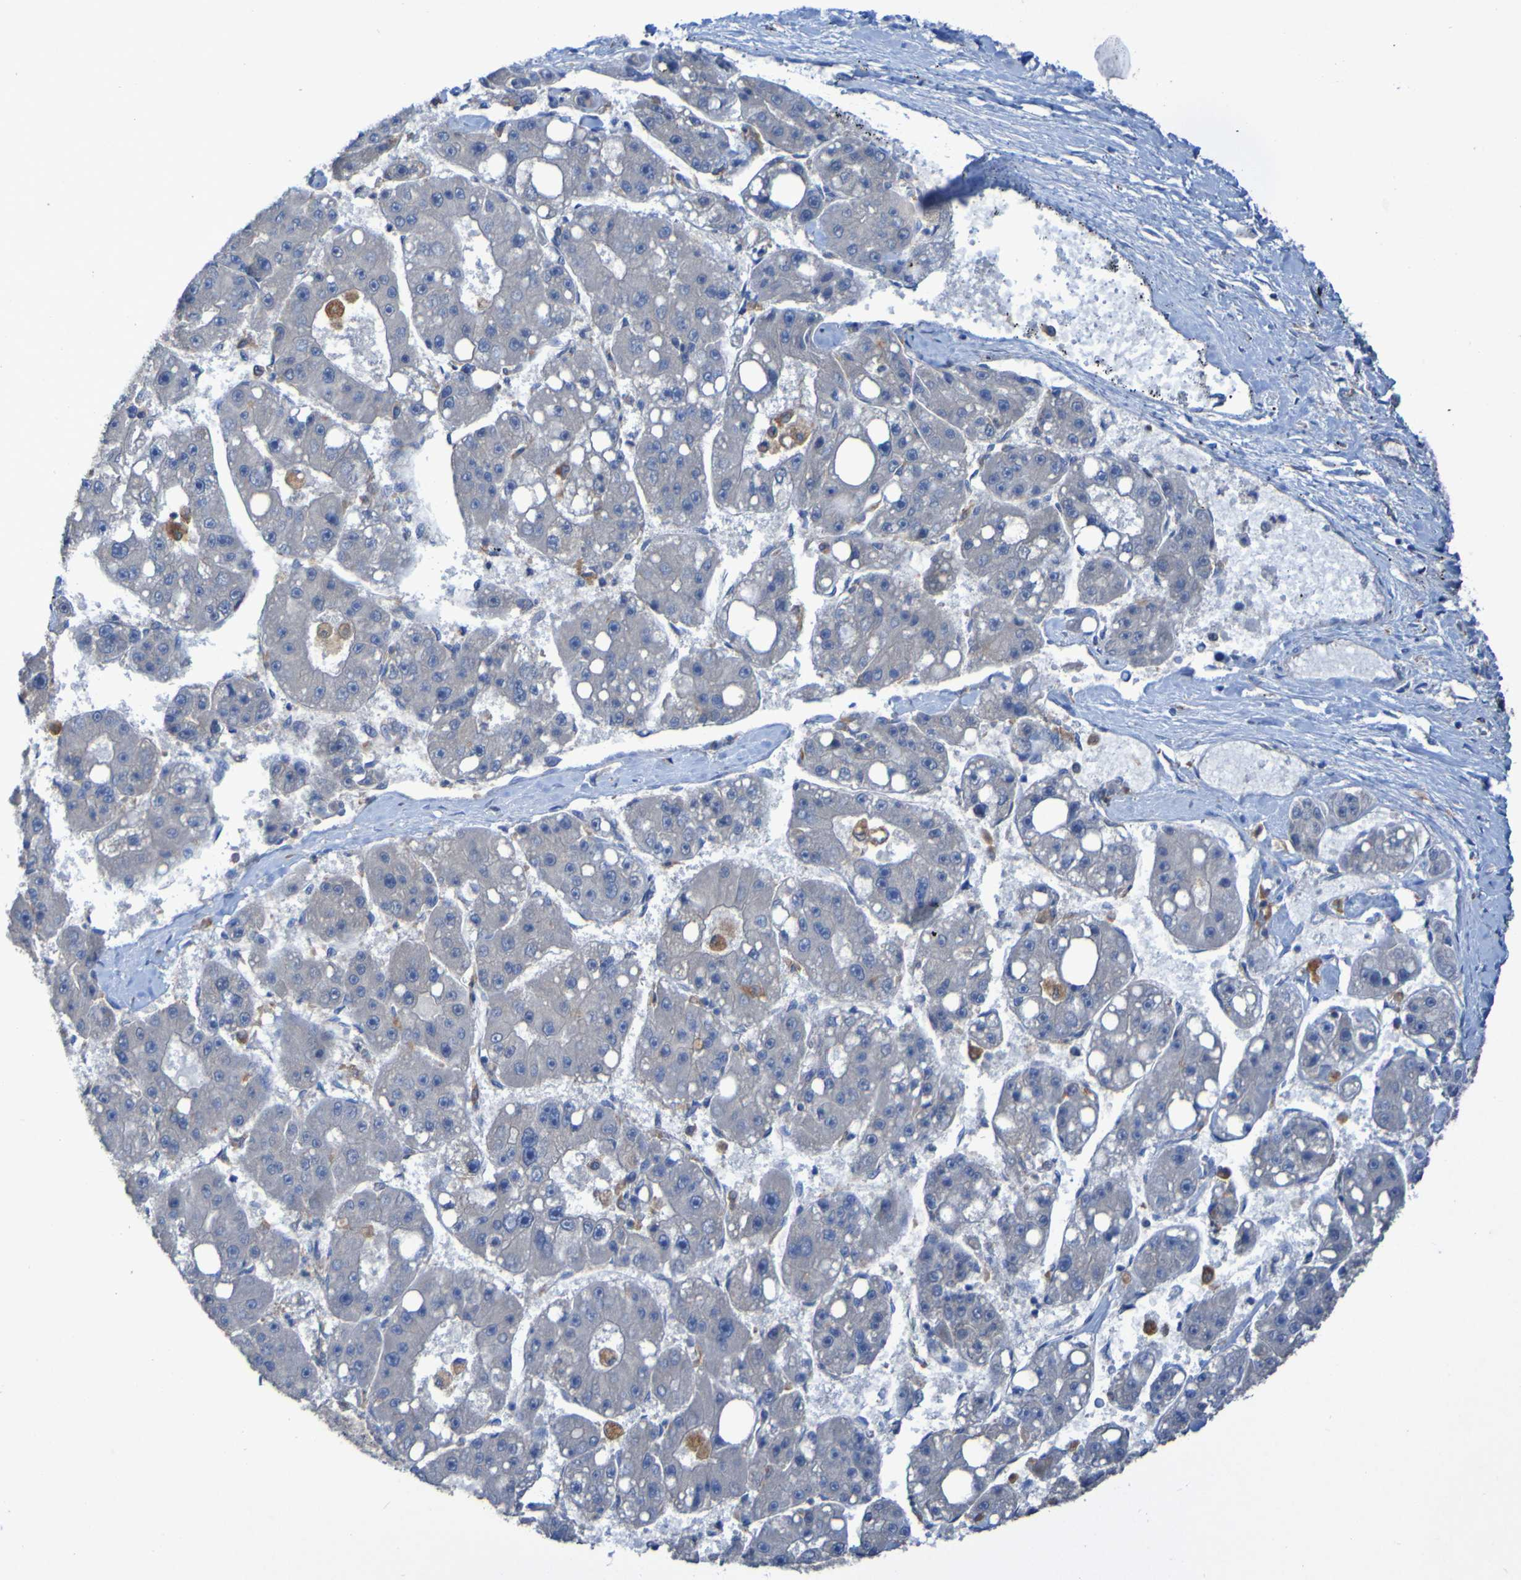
{"staining": {"intensity": "negative", "quantity": "none", "location": "none"}, "tissue": "liver cancer", "cell_type": "Tumor cells", "image_type": "cancer", "snomed": [{"axis": "morphology", "description": "Carcinoma, Hepatocellular, NOS"}, {"axis": "topography", "description": "Liver"}], "caption": "DAB (3,3'-diaminobenzidine) immunohistochemical staining of liver cancer demonstrates no significant staining in tumor cells.", "gene": "ARHGEF16", "patient": {"sex": "female", "age": 61}}